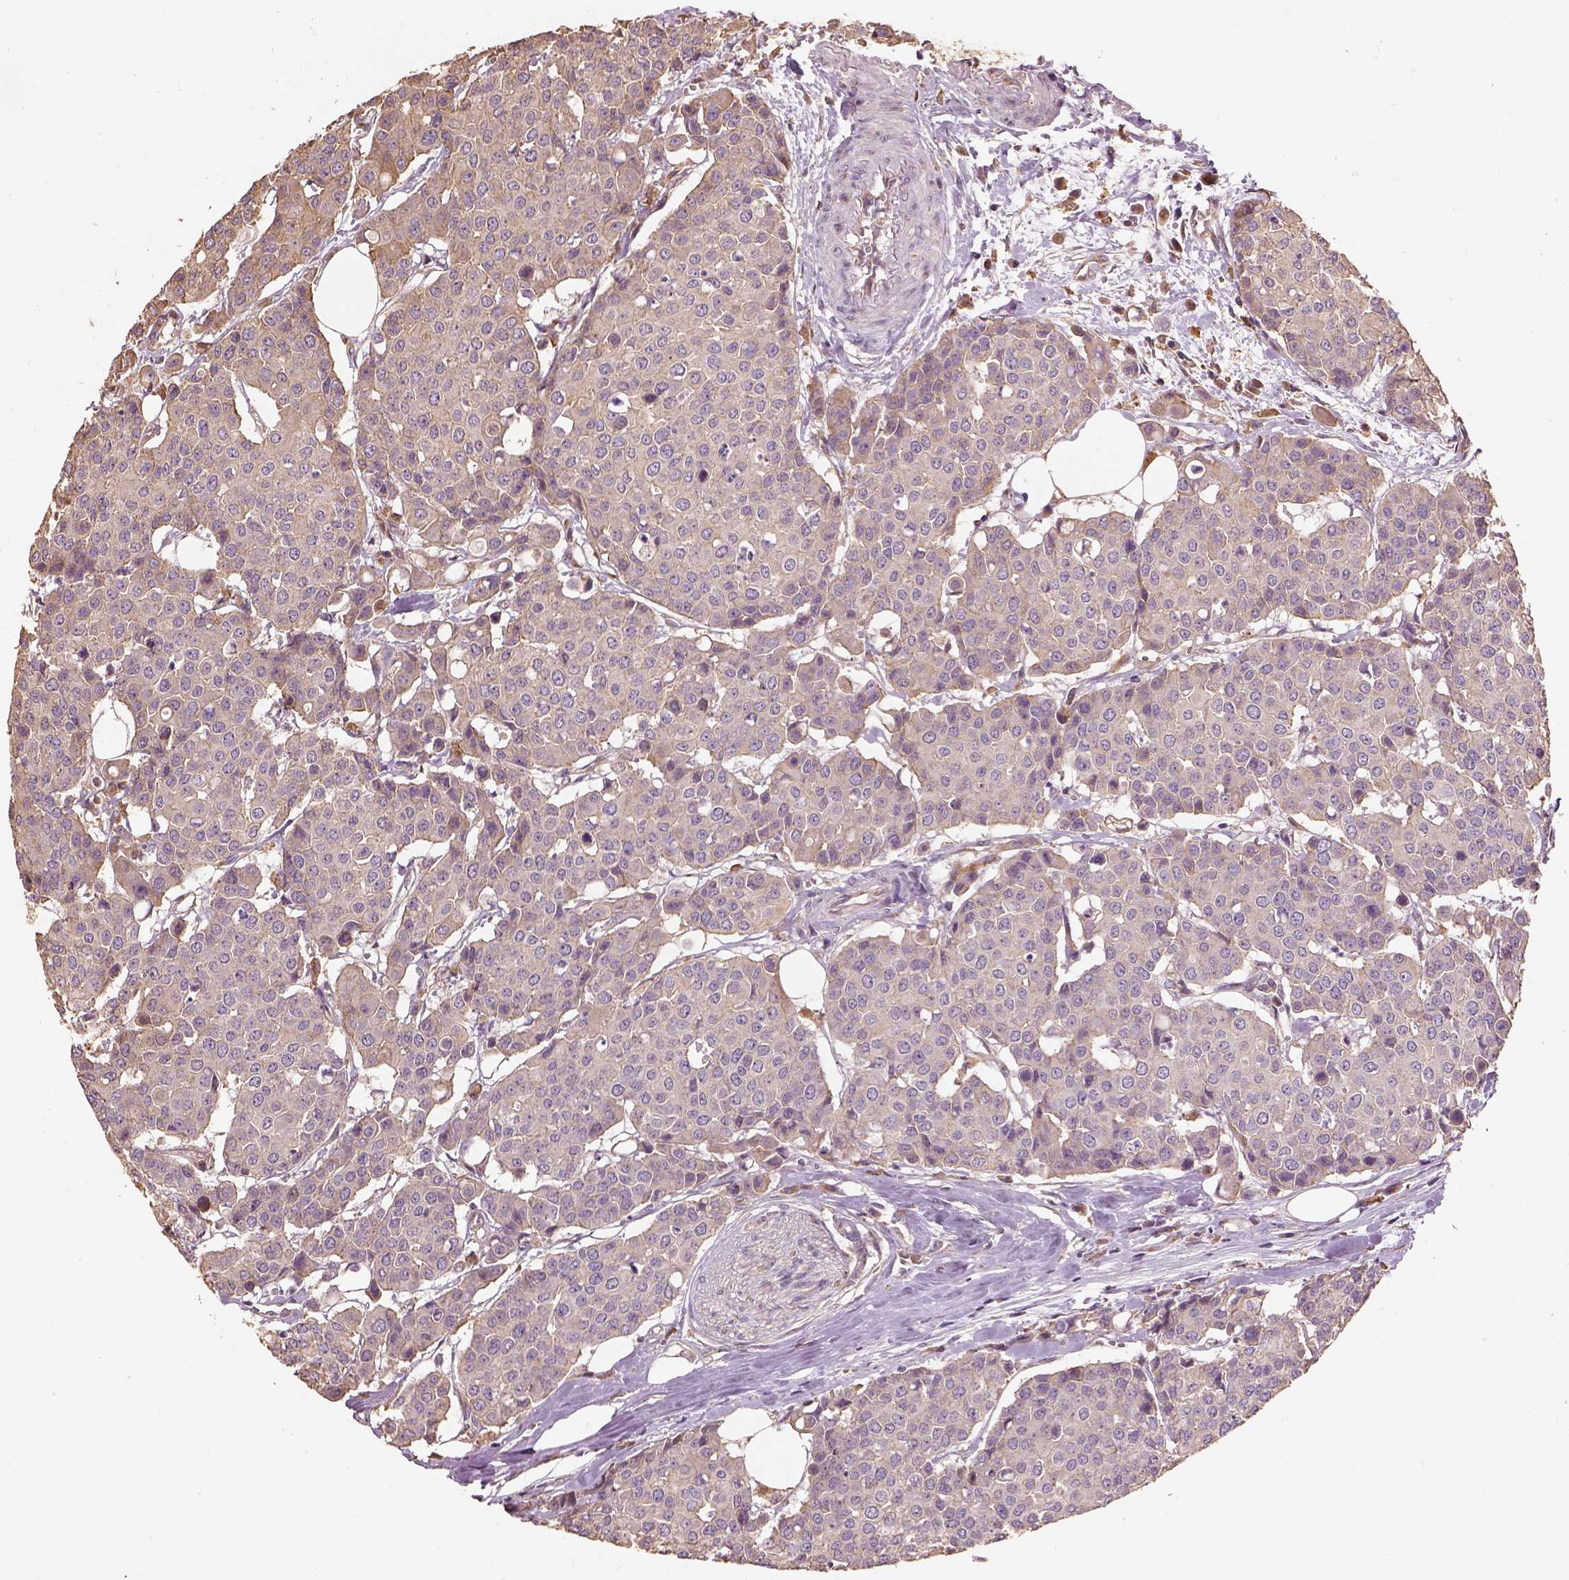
{"staining": {"intensity": "weak", "quantity": "25%-75%", "location": "cytoplasmic/membranous"}, "tissue": "carcinoid", "cell_type": "Tumor cells", "image_type": "cancer", "snomed": [{"axis": "morphology", "description": "Carcinoid, malignant, NOS"}, {"axis": "topography", "description": "Colon"}], "caption": "Carcinoid stained with a brown dye displays weak cytoplasmic/membranous positive staining in about 25%-75% of tumor cells.", "gene": "AP1B1", "patient": {"sex": "male", "age": 81}}